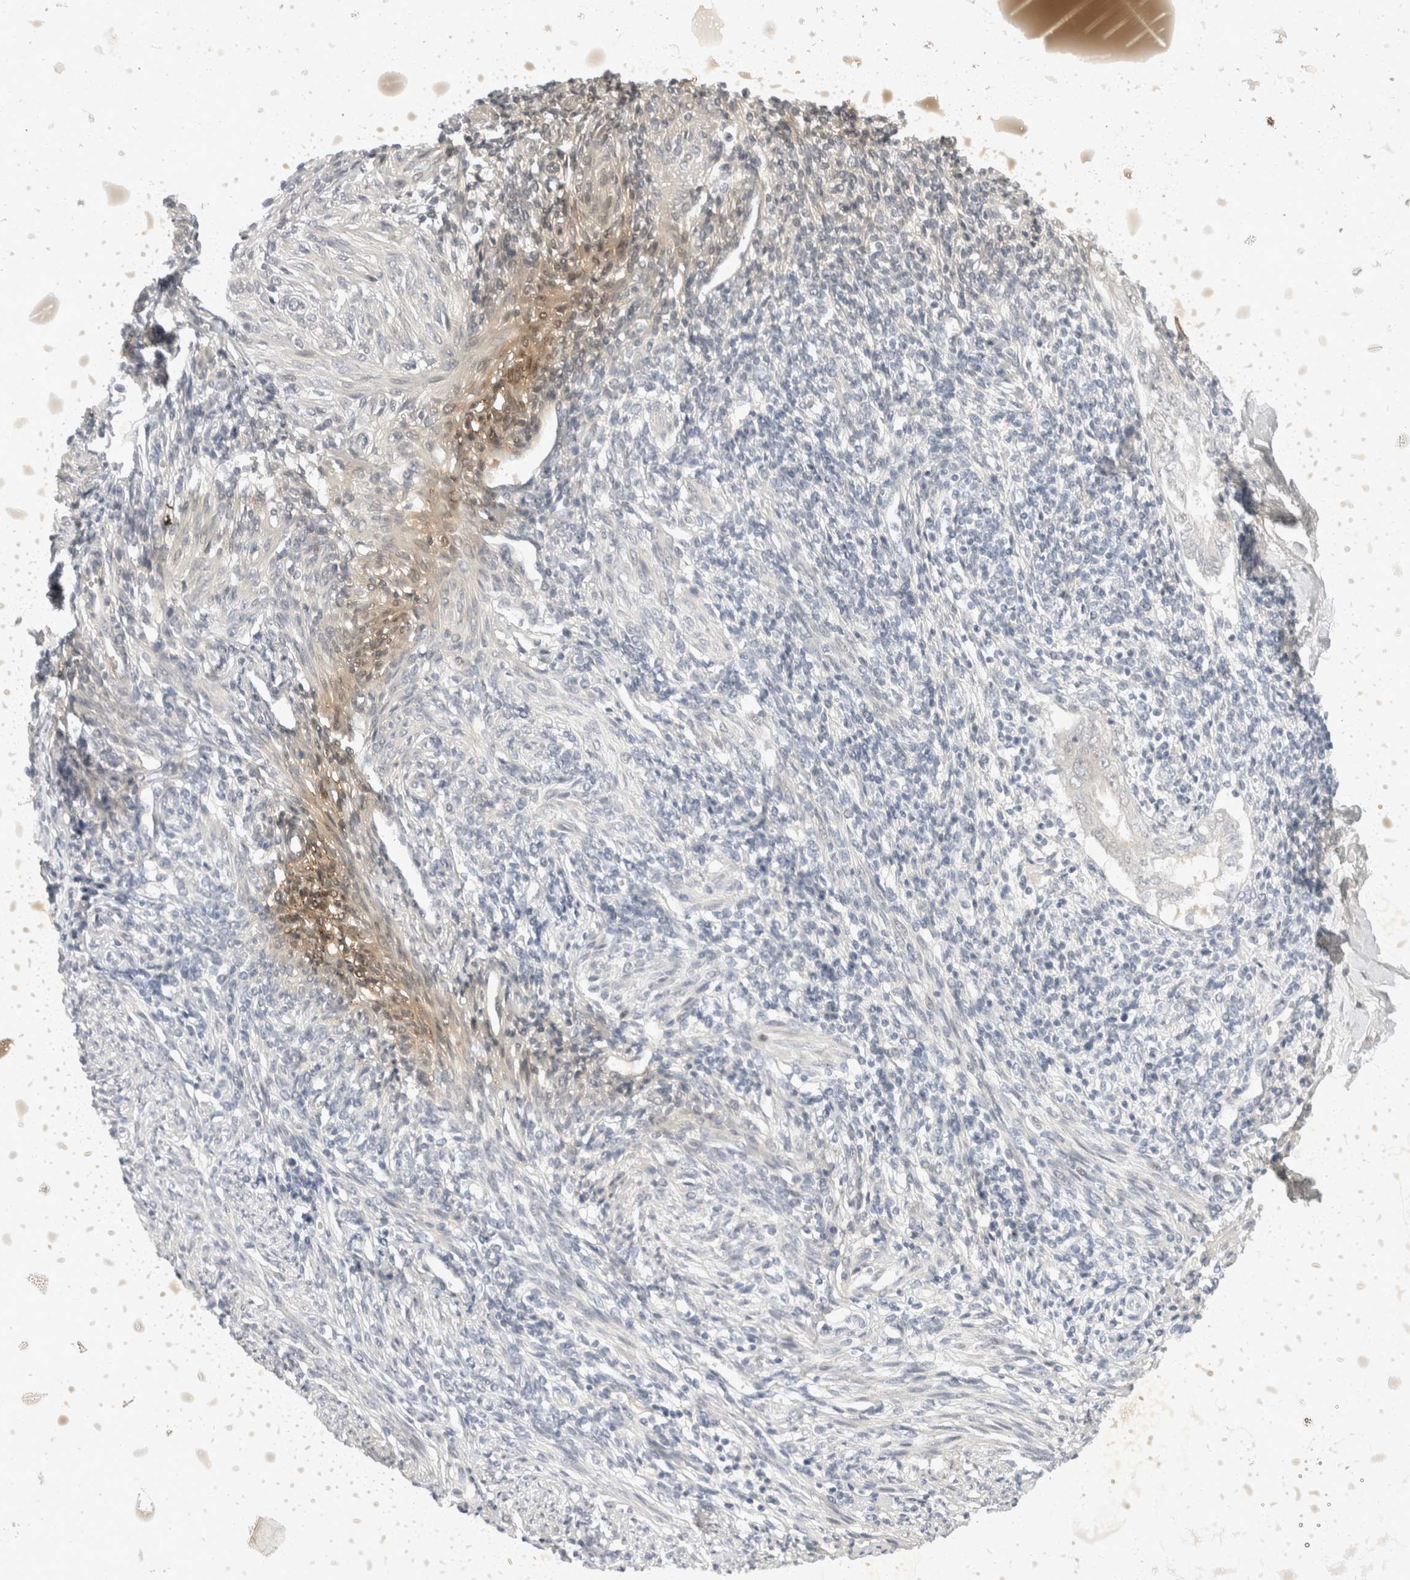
{"staining": {"intensity": "negative", "quantity": "none", "location": "none"}, "tissue": "endometrium", "cell_type": "Cells in endometrial stroma", "image_type": "normal", "snomed": [{"axis": "morphology", "description": "Normal tissue, NOS"}, {"axis": "topography", "description": "Endometrium"}], "caption": "Human endometrium stained for a protein using immunohistochemistry shows no expression in cells in endometrial stroma.", "gene": "TOM1L2", "patient": {"sex": "female", "age": 66}}